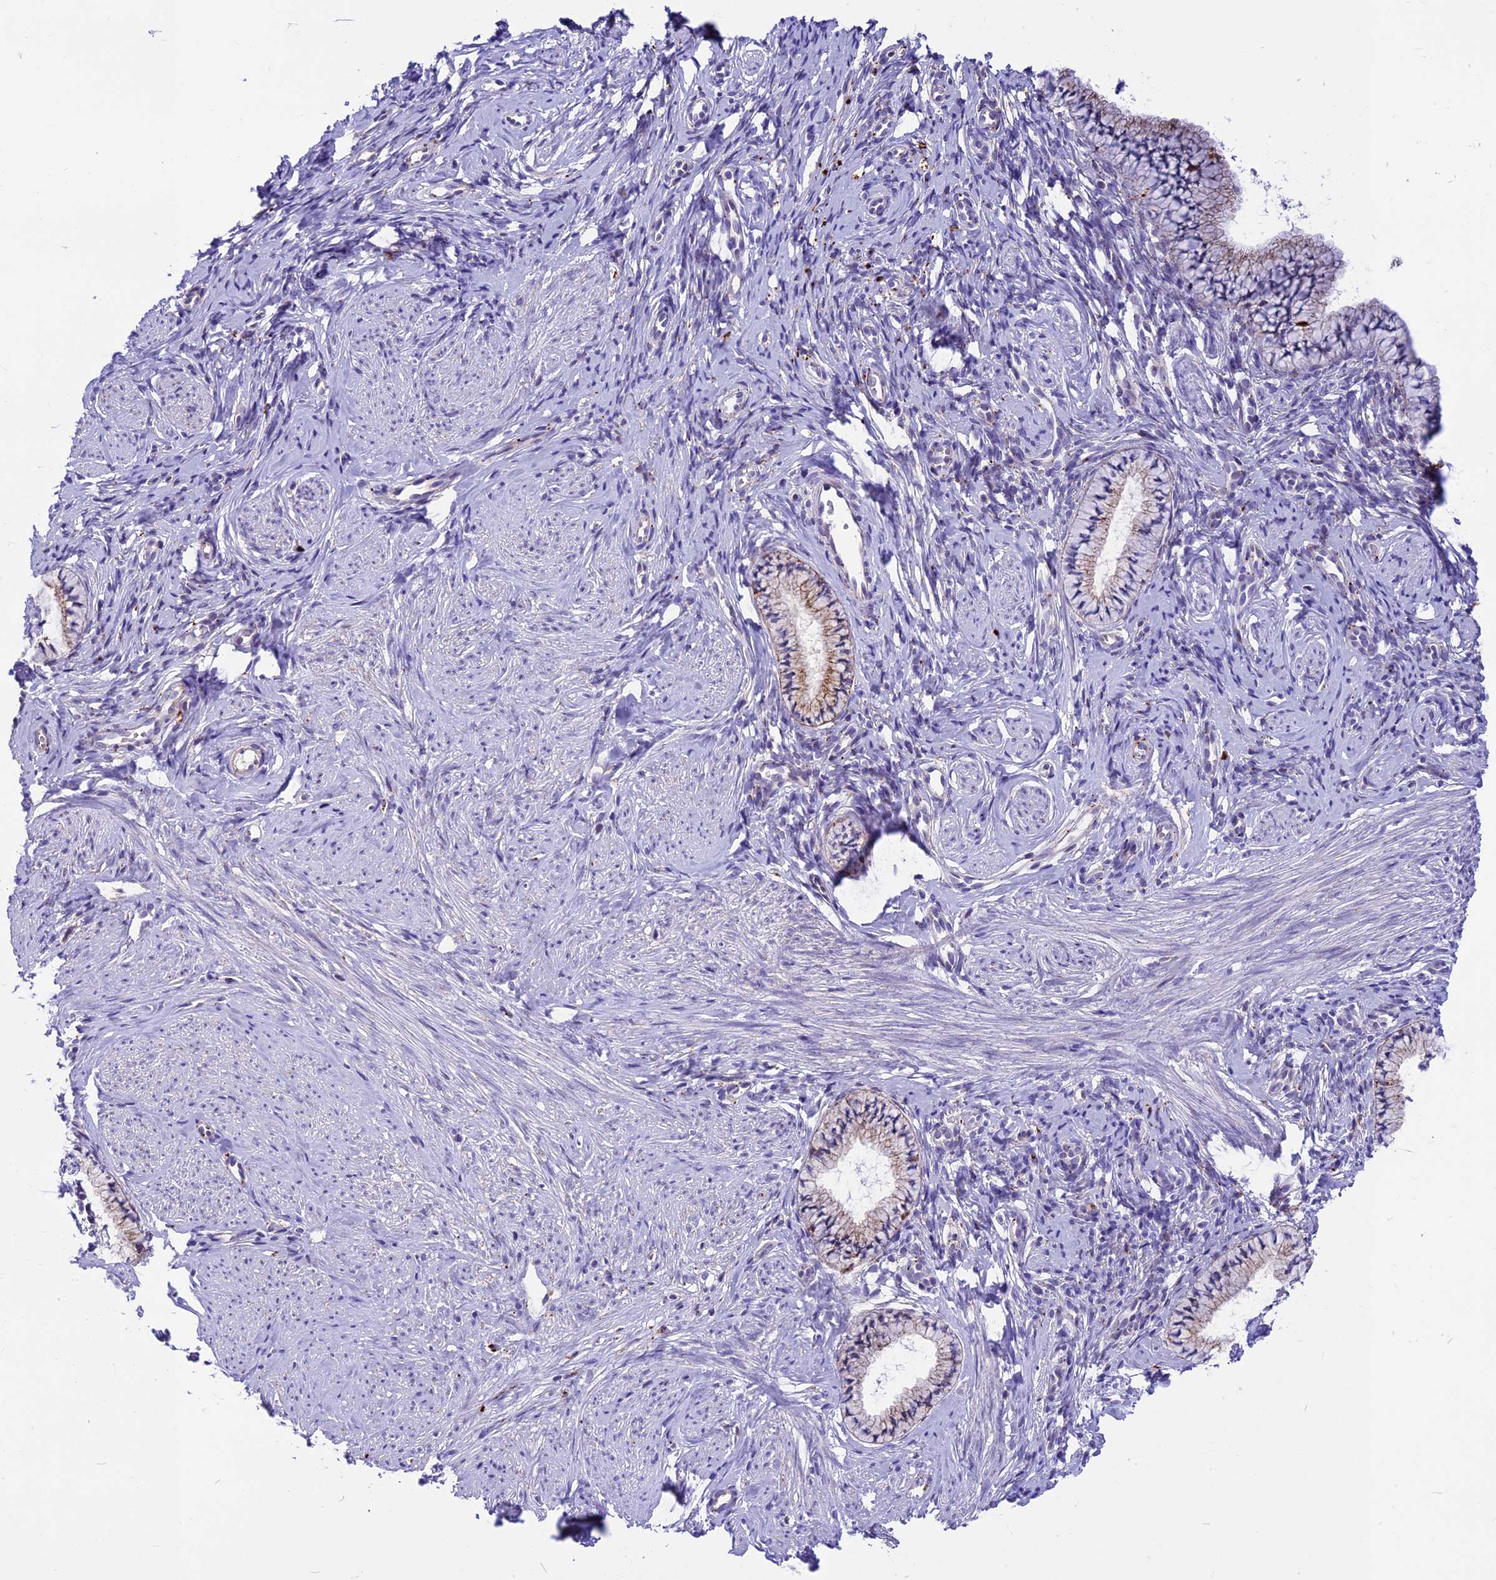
{"staining": {"intensity": "moderate", "quantity": "25%-75%", "location": "cytoplasmic/membranous"}, "tissue": "cervix", "cell_type": "Glandular cells", "image_type": "normal", "snomed": [{"axis": "morphology", "description": "Normal tissue, NOS"}, {"axis": "topography", "description": "Cervix"}], "caption": "IHC of unremarkable cervix shows medium levels of moderate cytoplasmic/membranous staining in about 25%-75% of glandular cells. (DAB = brown stain, brightfield microscopy at high magnification).", "gene": "THRSP", "patient": {"sex": "female", "age": 57}}